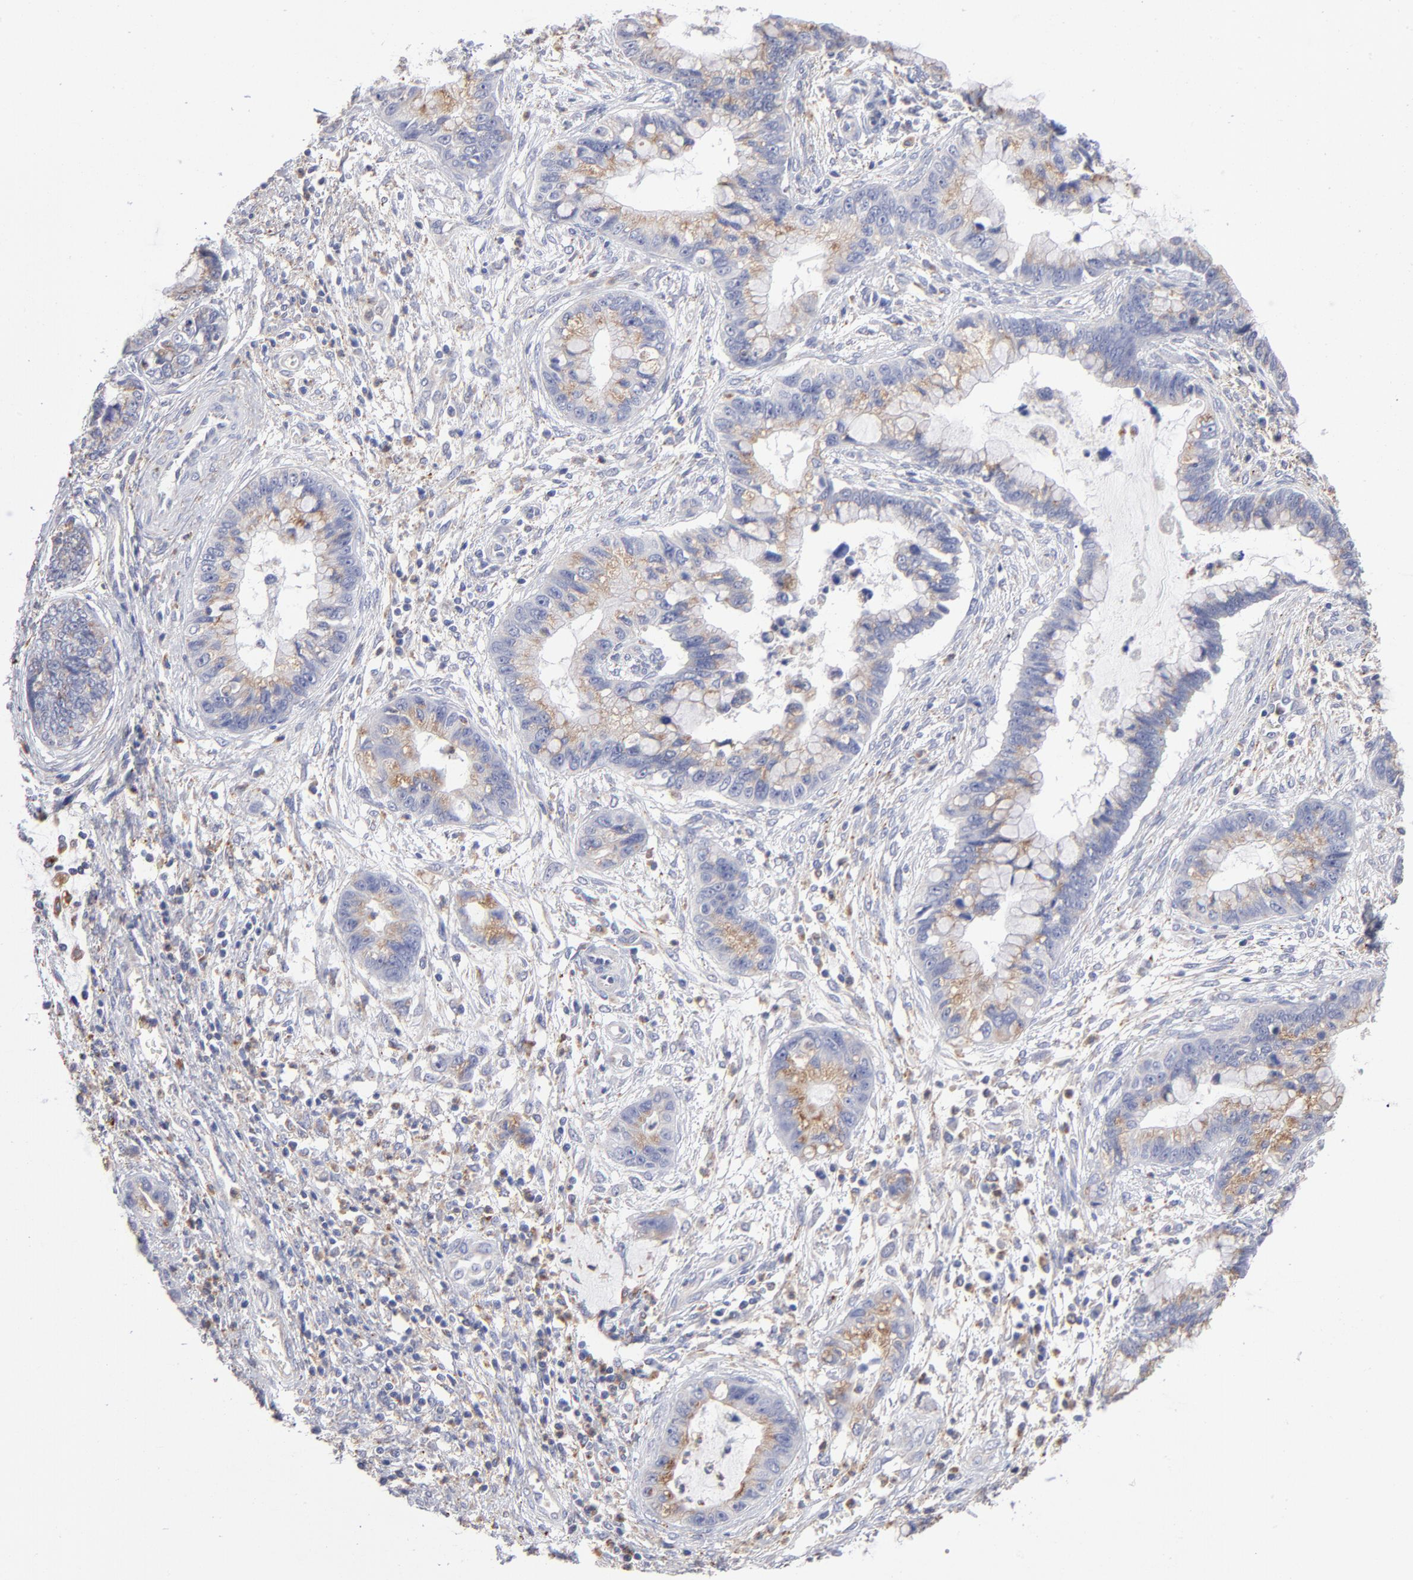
{"staining": {"intensity": "moderate", "quantity": "25%-75%", "location": "cytoplasmic/membranous"}, "tissue": "cervical cancer", "cell_type": "Tumor cells", "image_type": "cancer", "snomed": [{"axis": "morphology", "description": "Adenocarcinoma, NOS"}, {"axis": "topography", "description": "Cervix"}], "caption": "Human cervical cancer stained for a protein (brown) exhibits moderate cytoplasmic/membranous positive staining in approximately 25%-75% of tumor cells.", "gene": "RRAGB", "patient": {"sex": "female", "age": 44}}